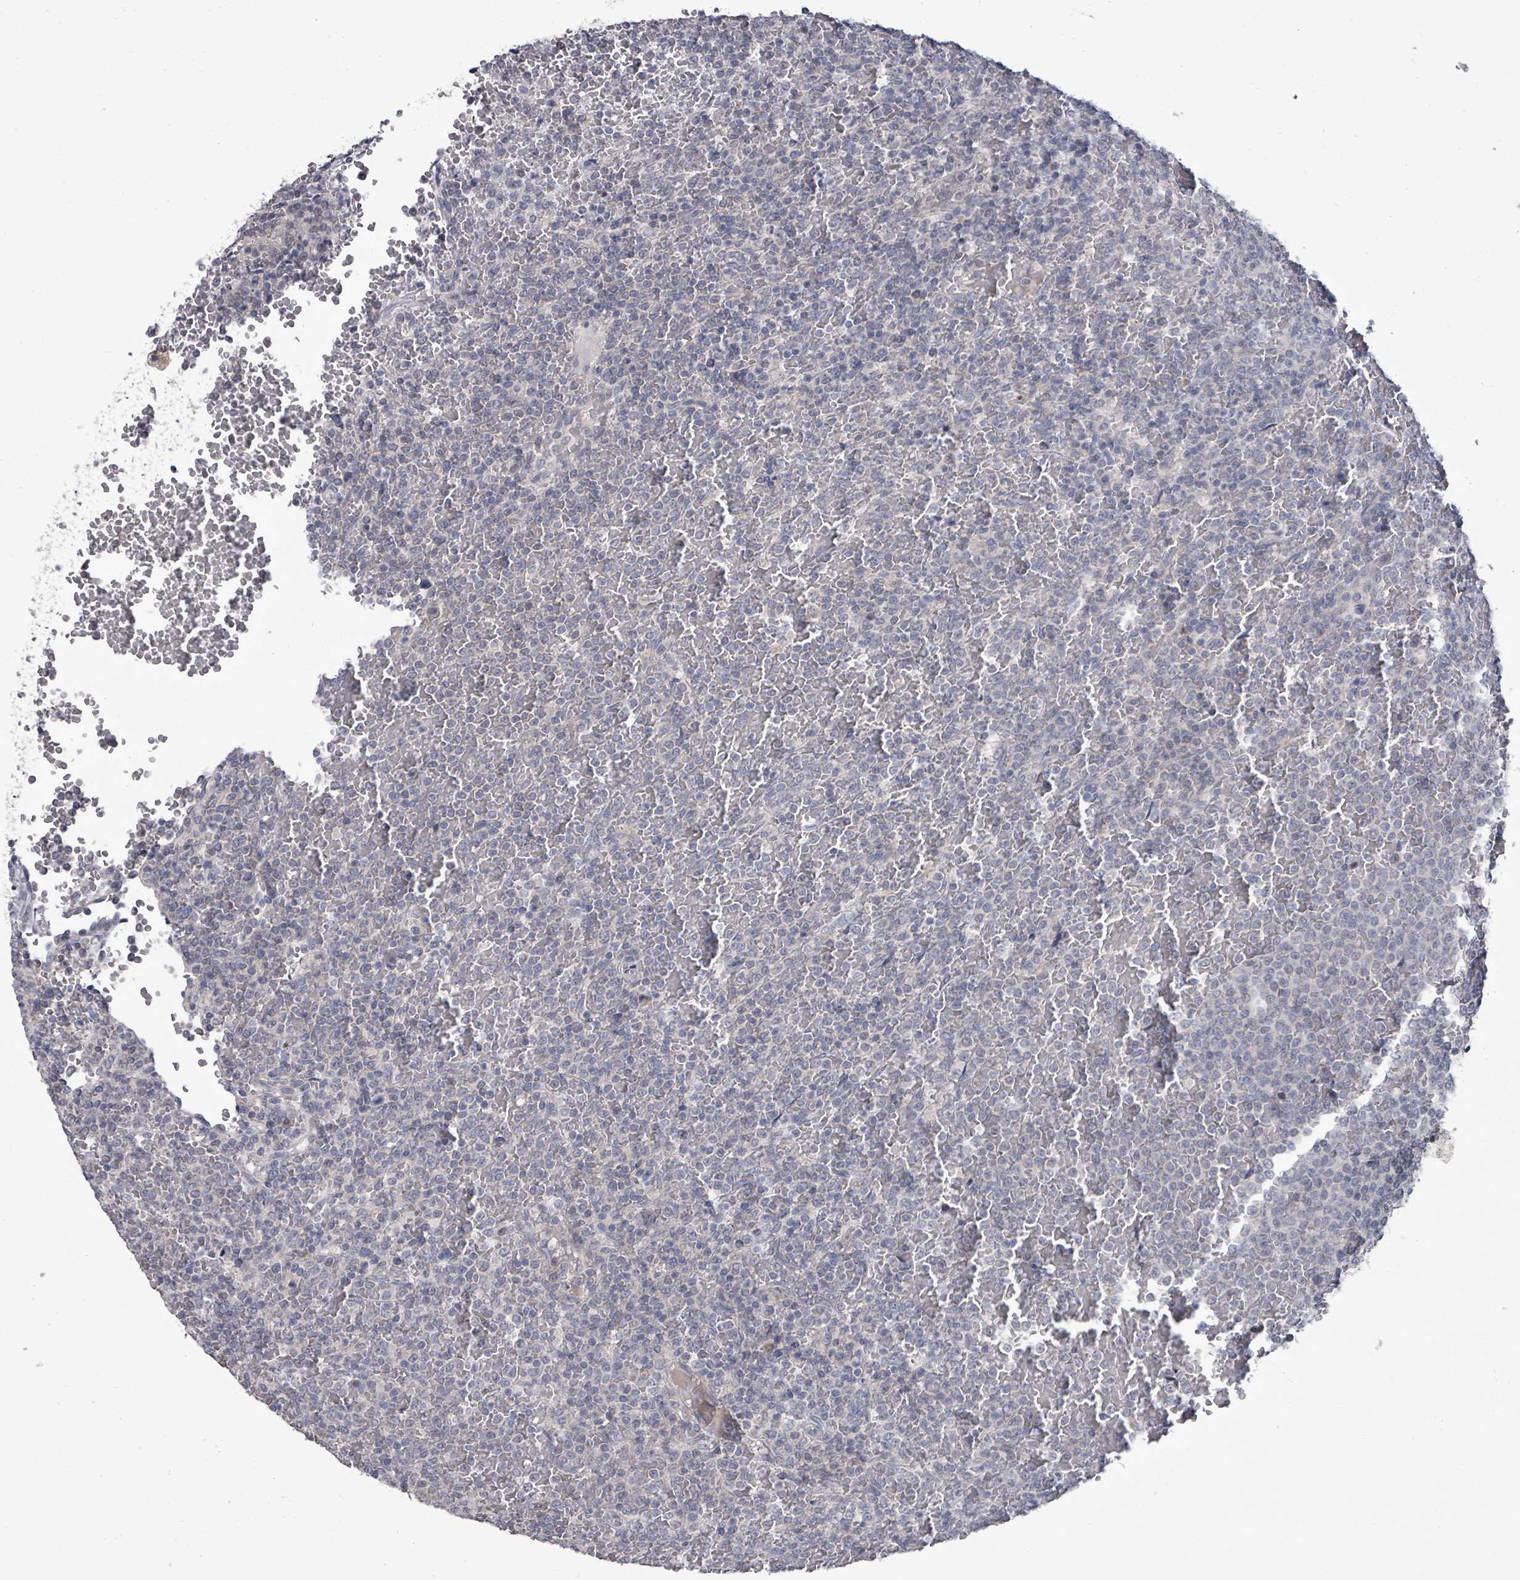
{"staining": {"intensity": "negative", "quantity": "none", "location": "none"}, "tissue": "lymphoma", "cell_type": "Tumor cells", "image_type": "cancer", "snomed": [{"axis": "morphology", "description": "Malignant lymphoma, non-Hodgkin's type, Low grade"}, {"axis": "topography", "description": "Spleen"}], "caption": "This is a photomicrograph of immunohistochemistry (IHC) staining of low-grade malignant lymphoma, non-Hodgkin's type, which shows no expression in tumor cells.", "gene": "POMGNT2", "patient": {"sex": "male", "age": 60}}